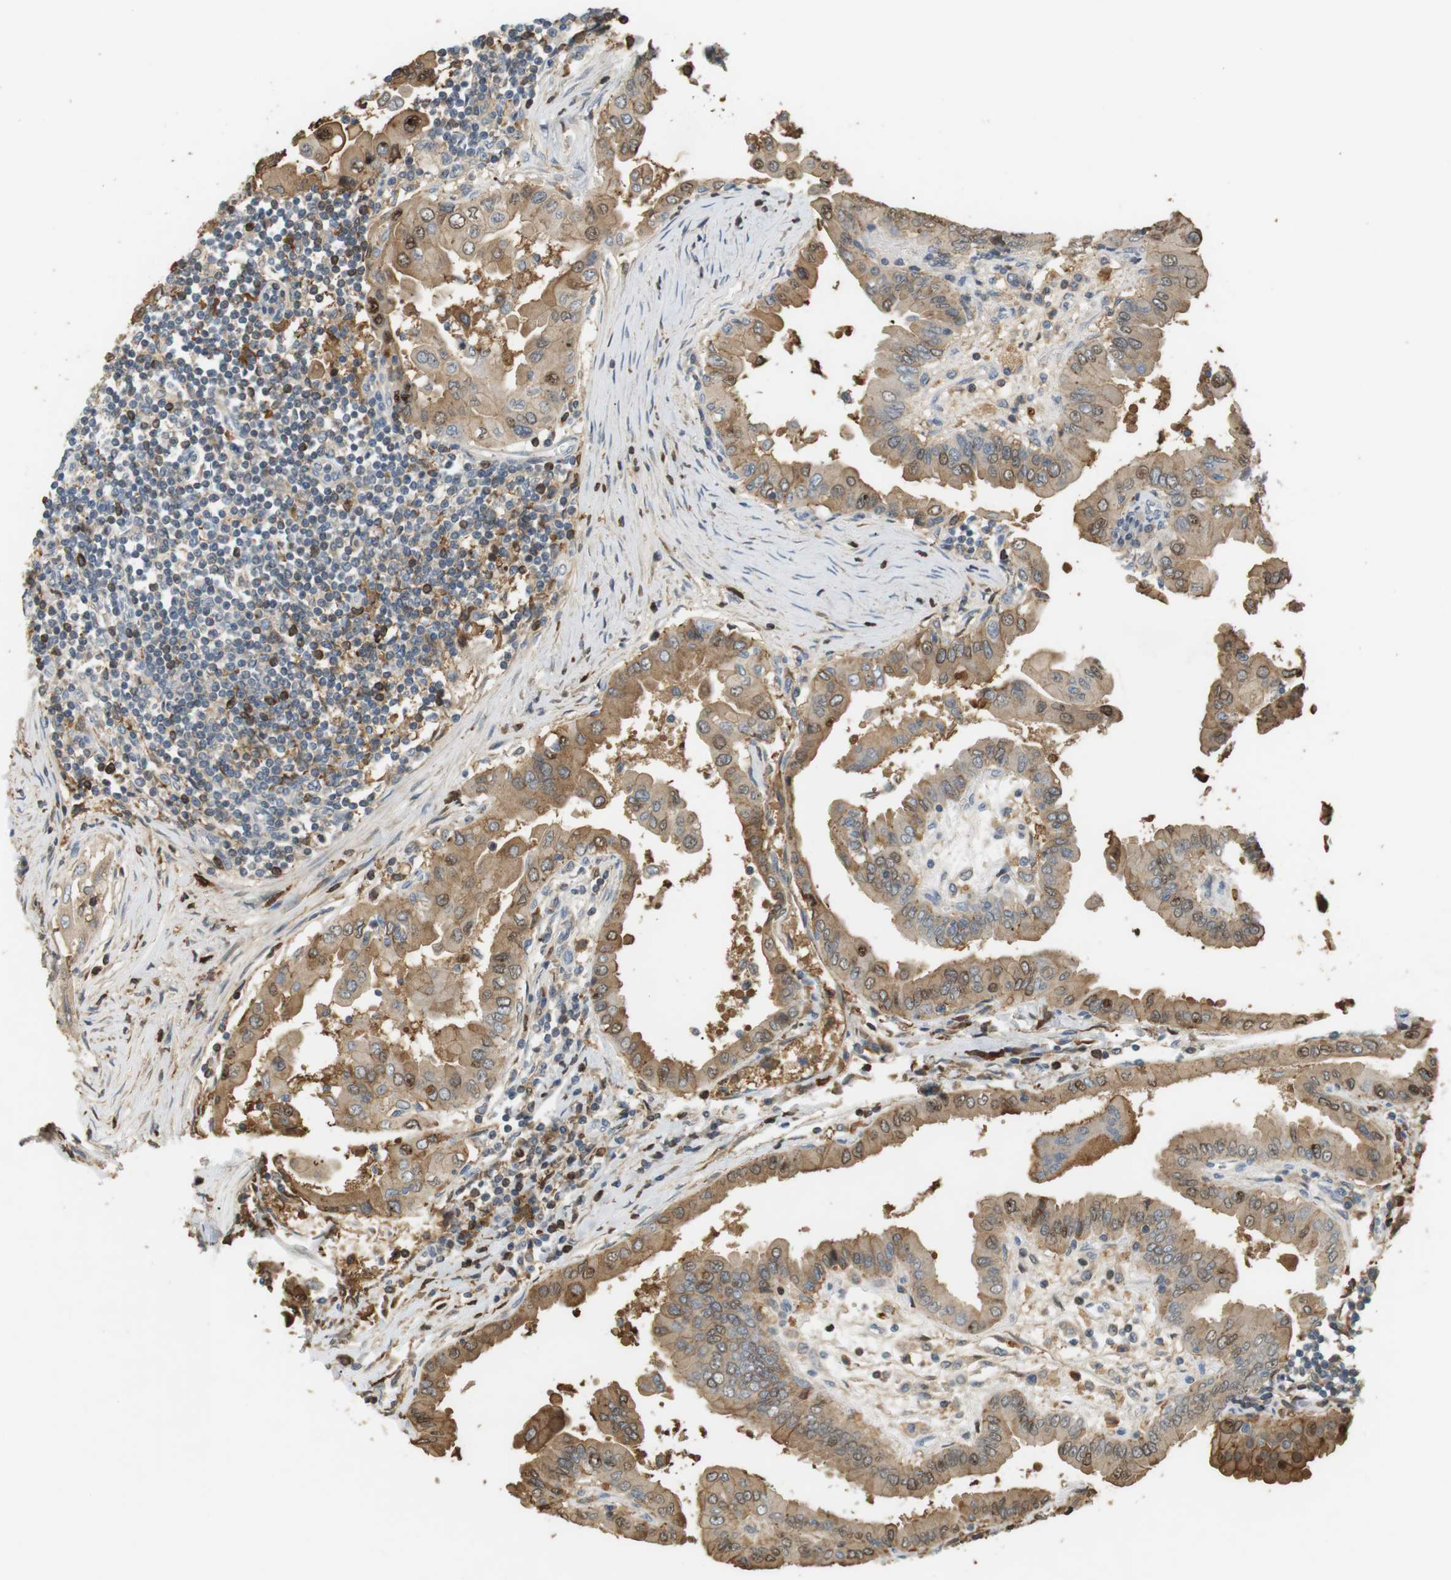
{"staining": {"intensity": "moderate", "quantity": ">75%", "location": "cytoplasmic/membranous,nuclear"}, "tissue": "thyroid cancer", "cell_type": "Tumor cells", "image_type": "cancer", "snomed": [{"axis": "morphology", "description": "Papillary adenocarcinoma, NOS"}, {"axis": "topography", "description": "Thyroid gland"}], "caption": "Immunohistochemical staining of human thyroid papillary adenocarcinoma displays moderate cytoplasmic/membranous and nuclear protein positivity in about >75% of tumor cells.", "gene": "P2RY1", "patient": {"sex": "male", "age": 33}}